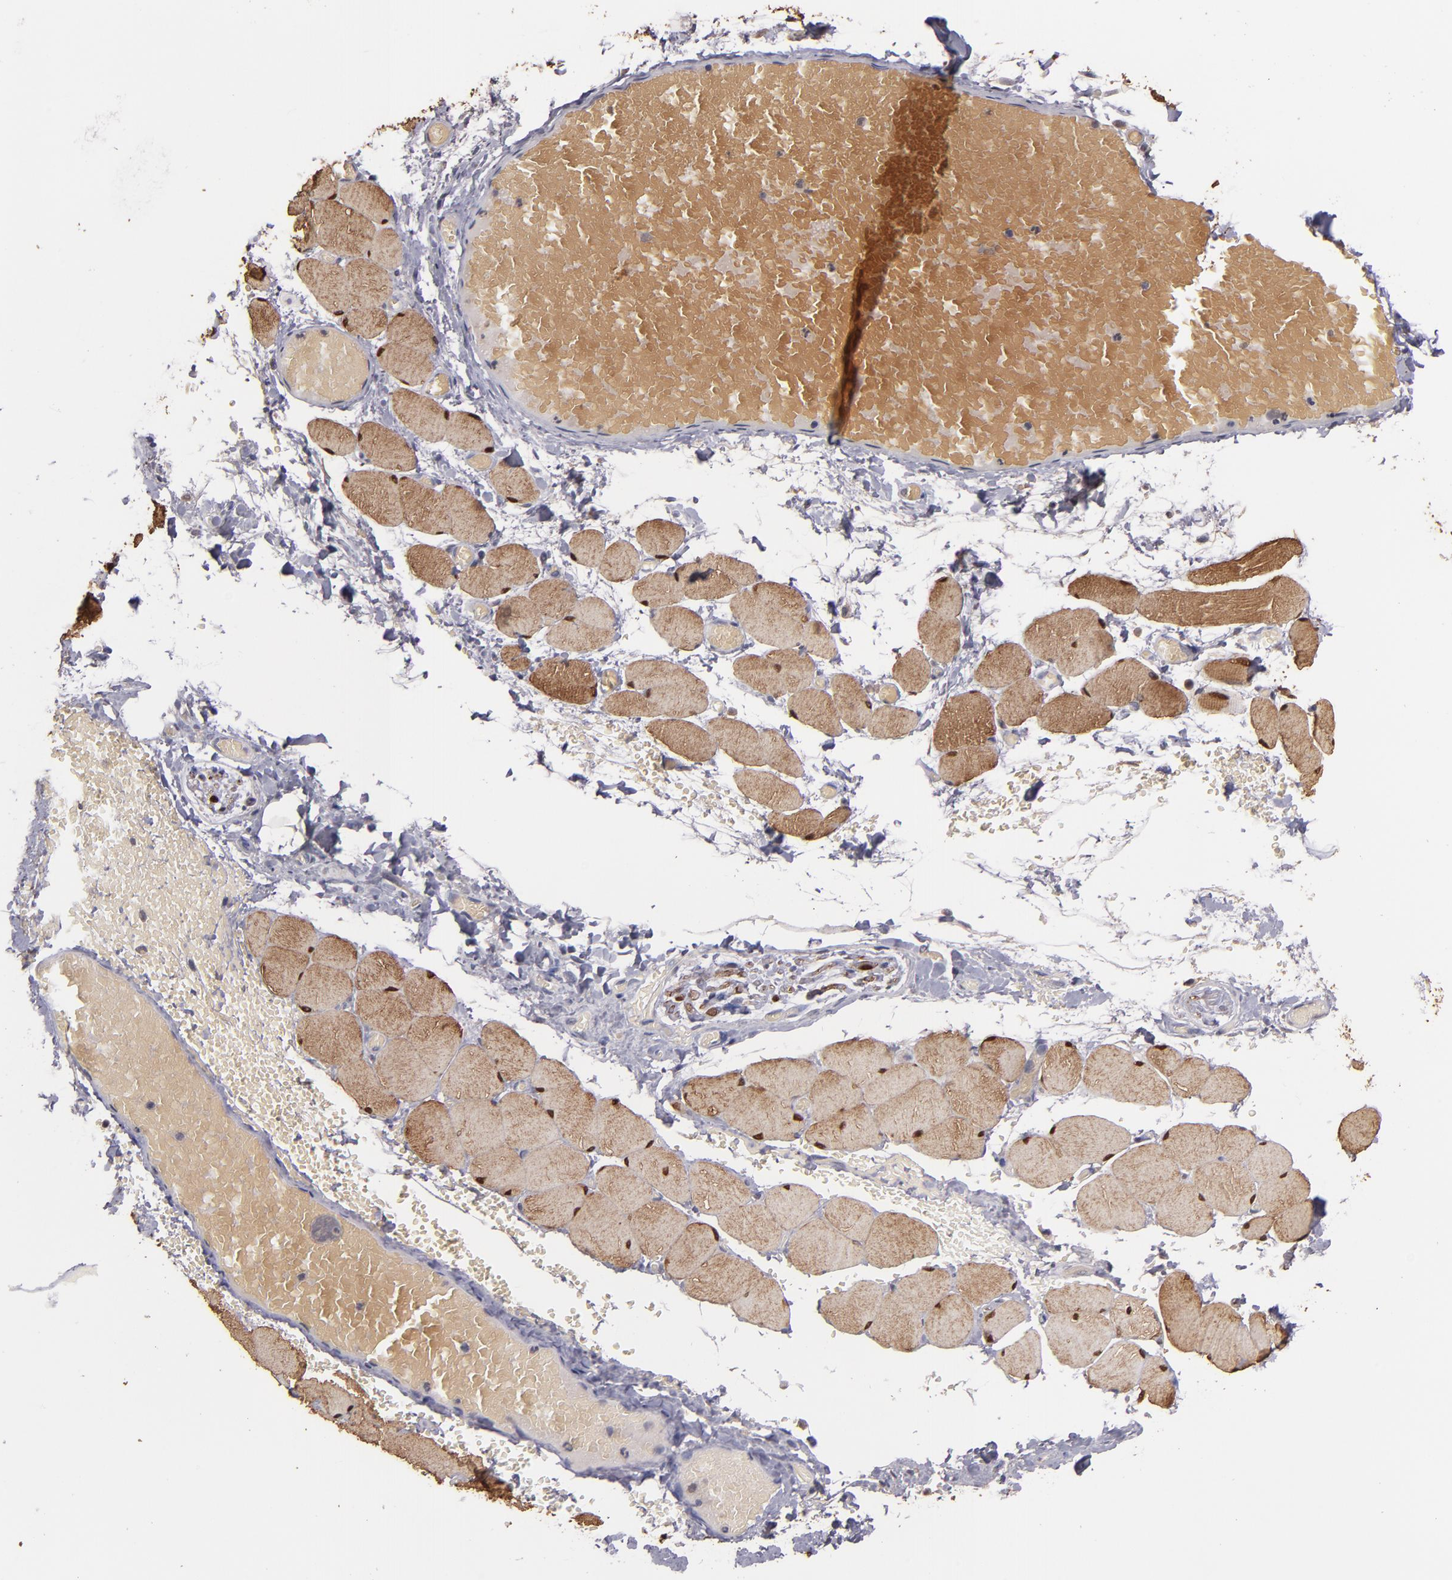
{"staining": {"intensity": "strong", "quantity": ">75%", "location": "cytoplasmic/membranous,nuclear"}, "tissue": "skeletal muscle", "cell_type": "Myocytes", "image_type": "normal", "snomed": [{"axis": "morphology", "description": "Normal tissue, NOS"}, {"axis": "topography", "description": "Skeletal muscle"}, {"axis": "topography", "description": "Soft tissue"}], "caption": "Immunohistochemical staining of unremarkable skeletal muscle exhibits strong cytoplasmic/membranous,nuclear protein staining in approximately >75% of myocytes. The protein of interest is shown in brown color, while the nuclei are stained blue.", "gene": "S100A1", "patient": {"sex": "female", "age": 58}}